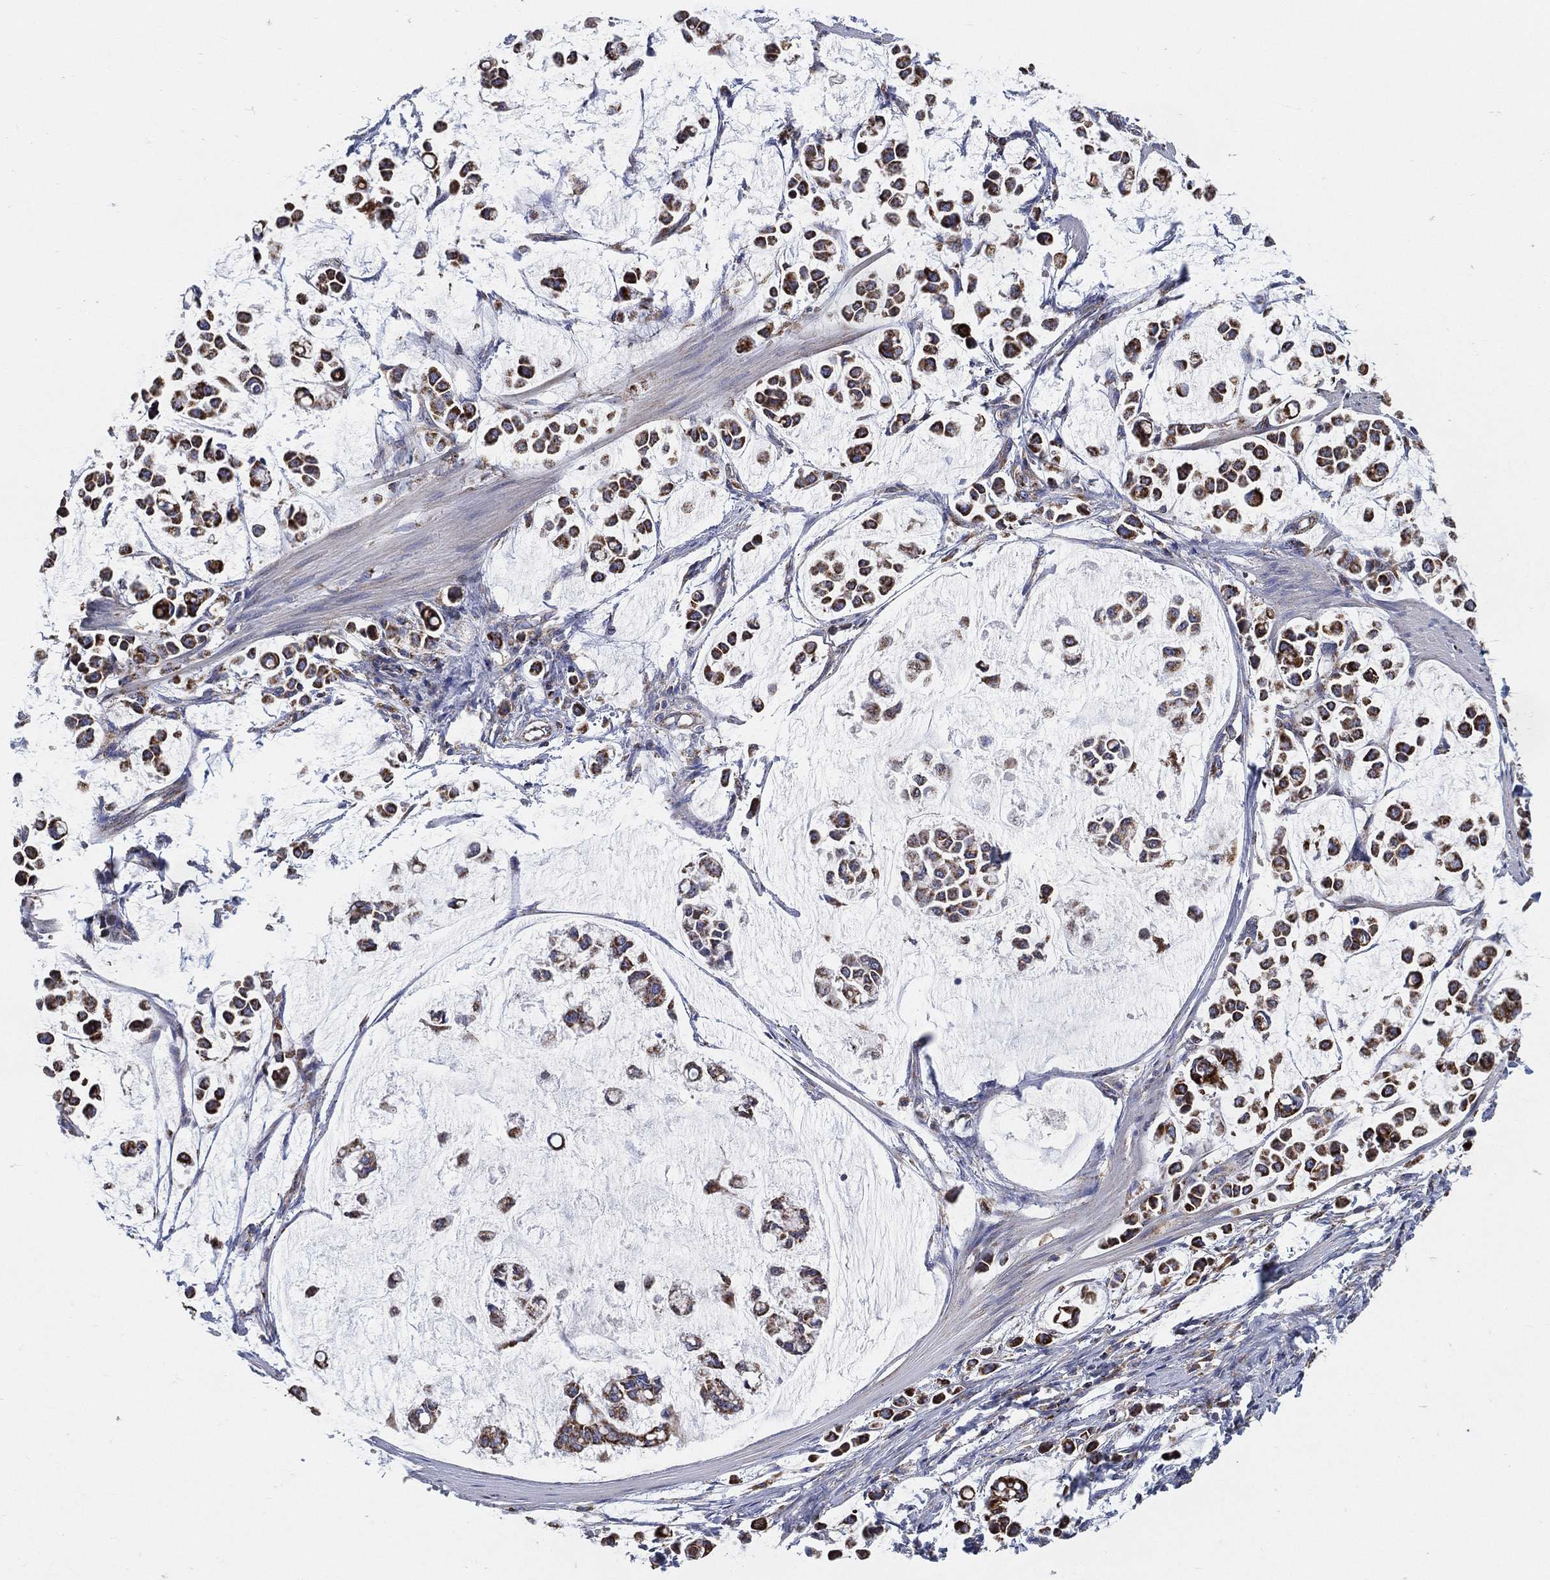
{"staining": {"intensity": "strong", "quantity": "25%-75%", "location": "cytoplasmic/membranous"}, "tissue": "stomach cancer", "cell_type": "Tumor cells", "image_type": "cancer", "snomed": [{"axis": "morphology", "description": "Adenocarcinoma, NOS"}, {"axis": "topography", "description": "Stomach"}], "caption": "Immunohistochemistry photomicrograph of human stomach adenocarcinoma stained for a protein (brown), which demonstrates high levels of strong cytoplasmic/membranous expression in about 25%-75% of tumor cells.", "gene": "GCAT", "patient": {"sex": "male", "age": 82}}